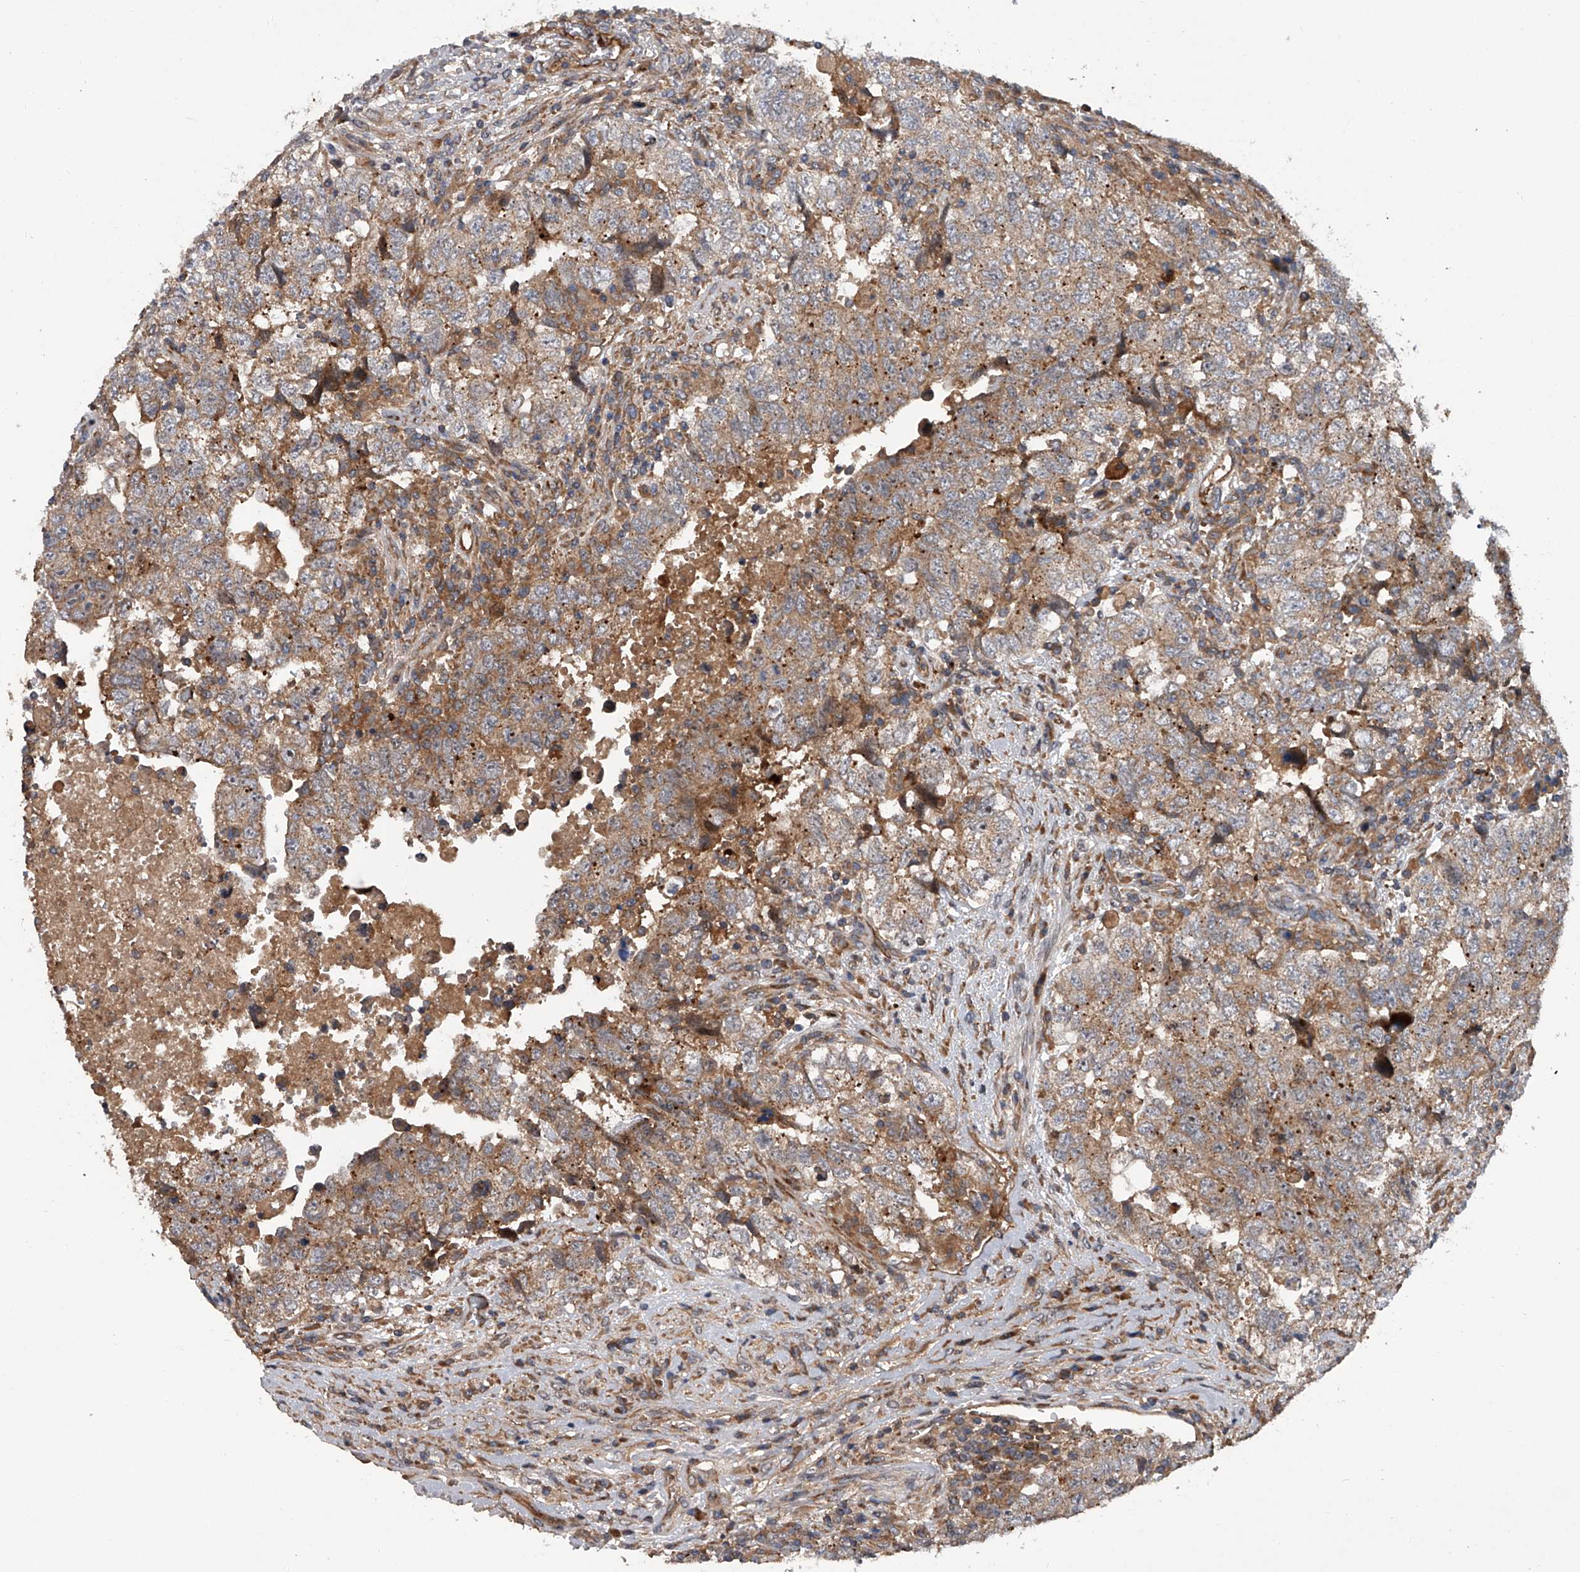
{"staining": {"intensity": "moderate", "quantity": ">75%", "location": "cytoplasmic/membranous"}, "tissue": "testis cancer", "cell_type": "Tumor cells", "image_type": "cancer", "snomed": [{"axis": "morphology", "description": "Carcinoma, Embryonal, NOS"}, {"axis": "topography", "description": "Testis"}], "caption": "Immunohistochemical staining of embryonal carcinoma (testis) reveals medium levels of moderate cytoplasmic/membranous staining in about >75% of tumor cells. The protein of interest is shown in brown color, while the nuclei are stained blue.", "gene": "USP47", "patient": {"sex": "male", "age": 37}}